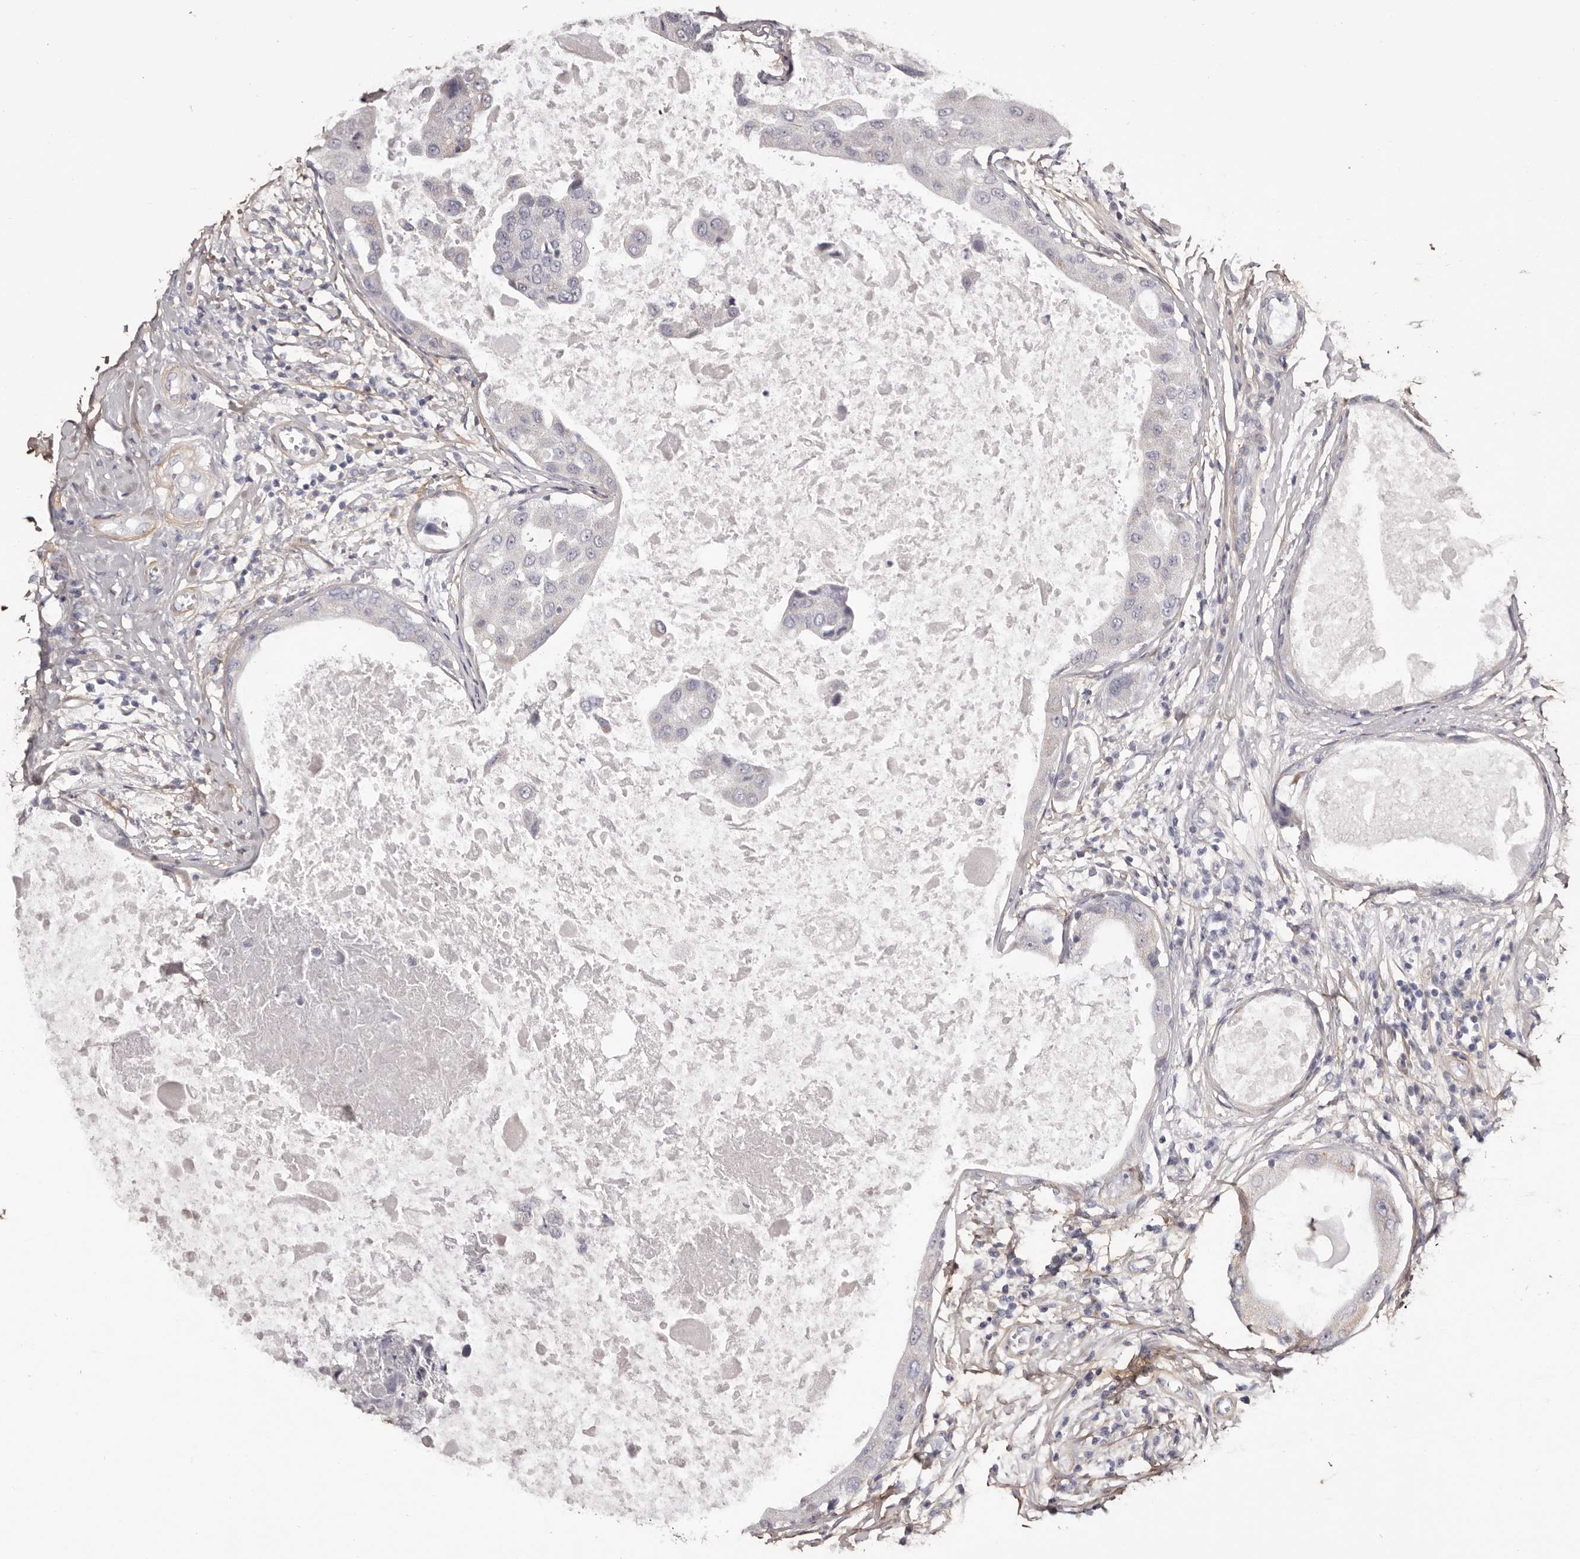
{"staining": {"intensity": "negative", "quantity": "none", "location": "none"}, "tissue": "breast cancer", "cell_type": "Tumor cells", "image_type": "cancer", "snomed": [{"axis": "morphology", "description": "Duct carcinoma"}, {"axis": "topography", "description": "Breast"}], "caption": "Image shows no protein positivity in tumor cells of breast cancer (infiltrating ductal carcinoma) tissue.", "gene": "COL6A1", "patient": {"sex": "female", "age": 27}}